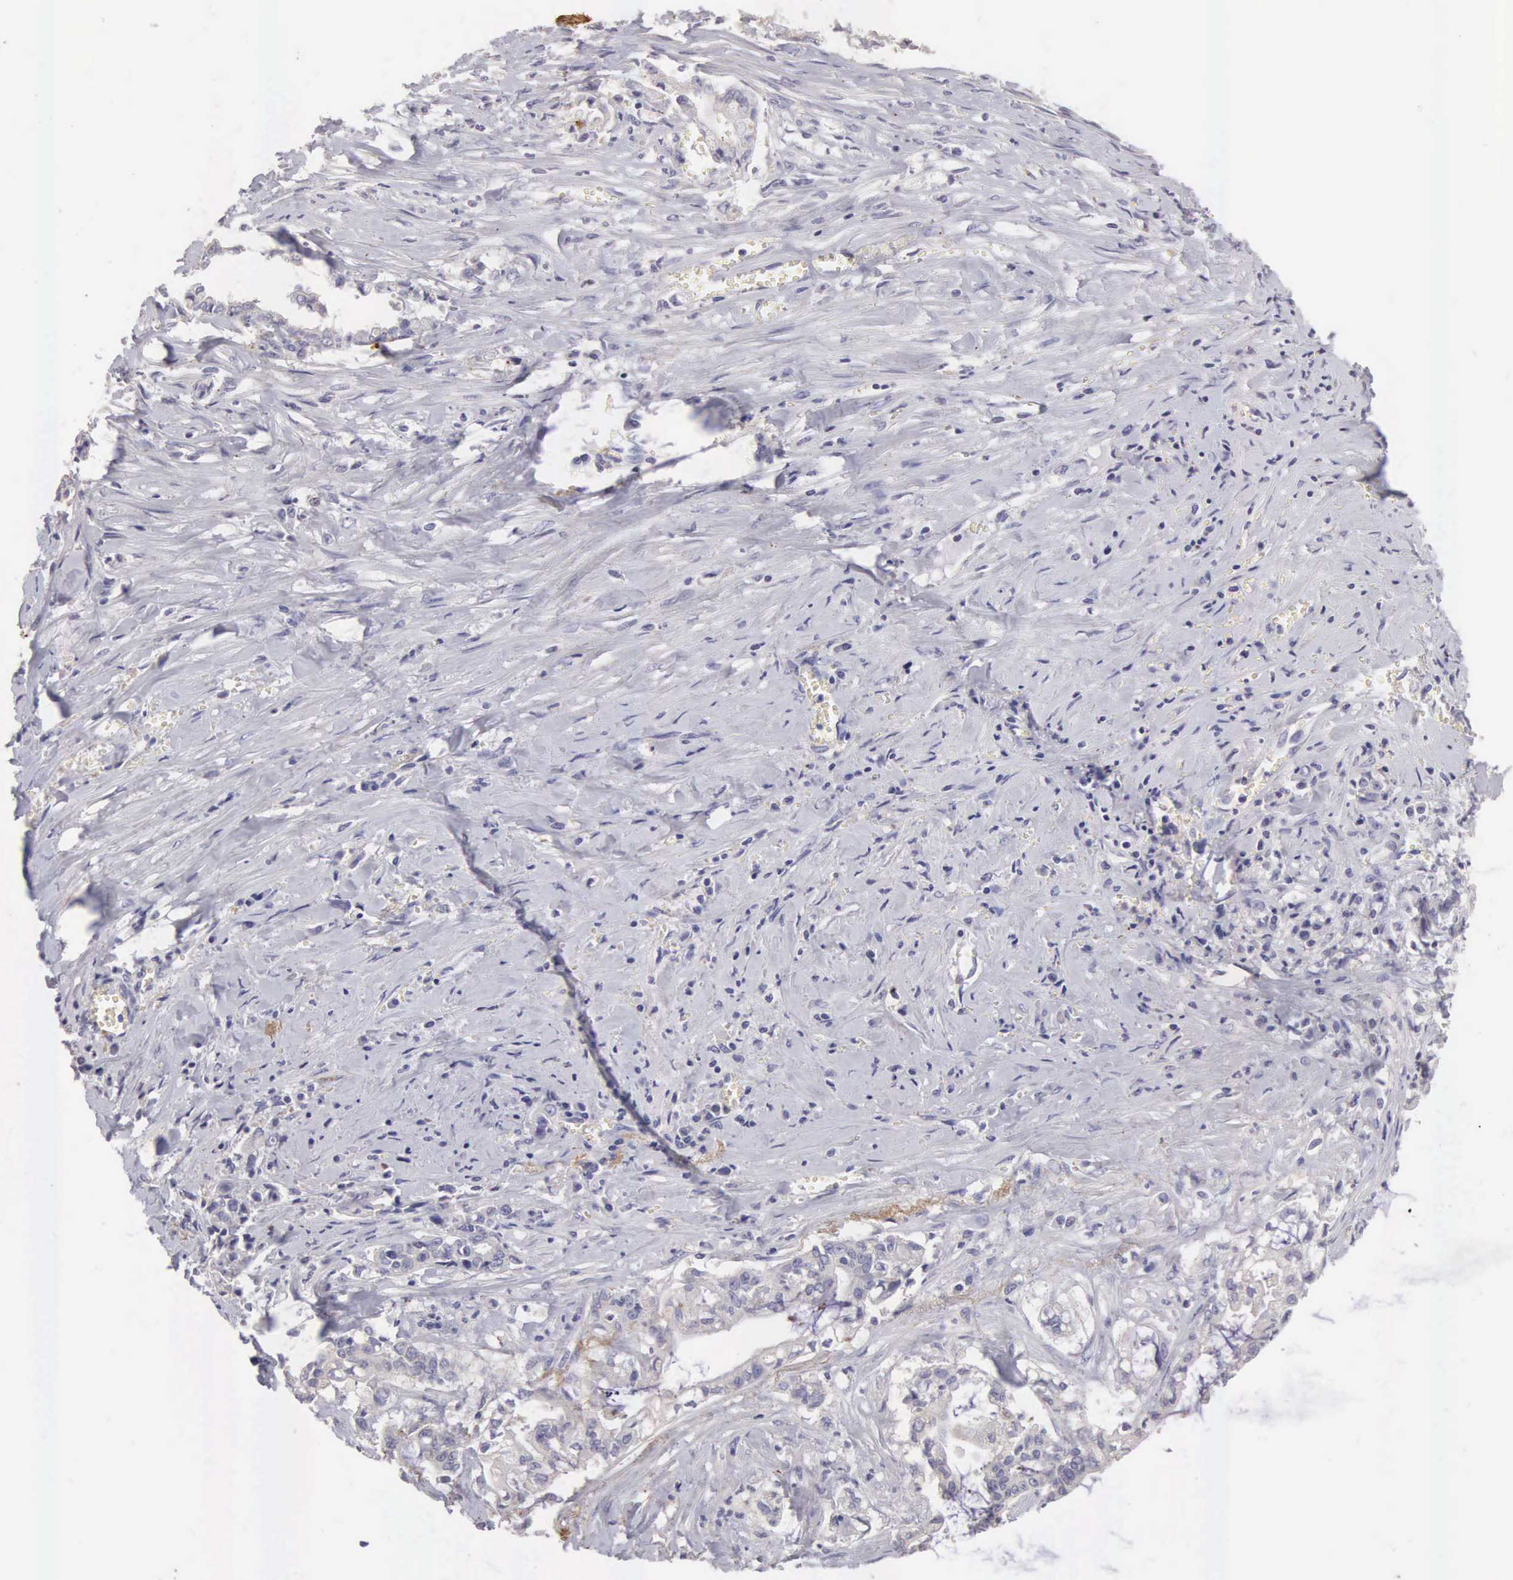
{"staining": {"intensity": "weak", "quantity": "<25%", "location": "cytoplasmic/membranous"}, "tissue": "liver cancer", "cell_type": "Tumor cells", "image_type": "cancer", "snomed": [{"axis": "morphology", "description": "Cholangiocarcinoma"}, {"axis": "topography", "description": "Liver"}], "caption": "This is a histopathology image of IHC staining of liver cholangiocarcinoma, which shows no expression in tumor cells.", "gene": "CLU", "patient": {"sex": "male", "age": 57}}